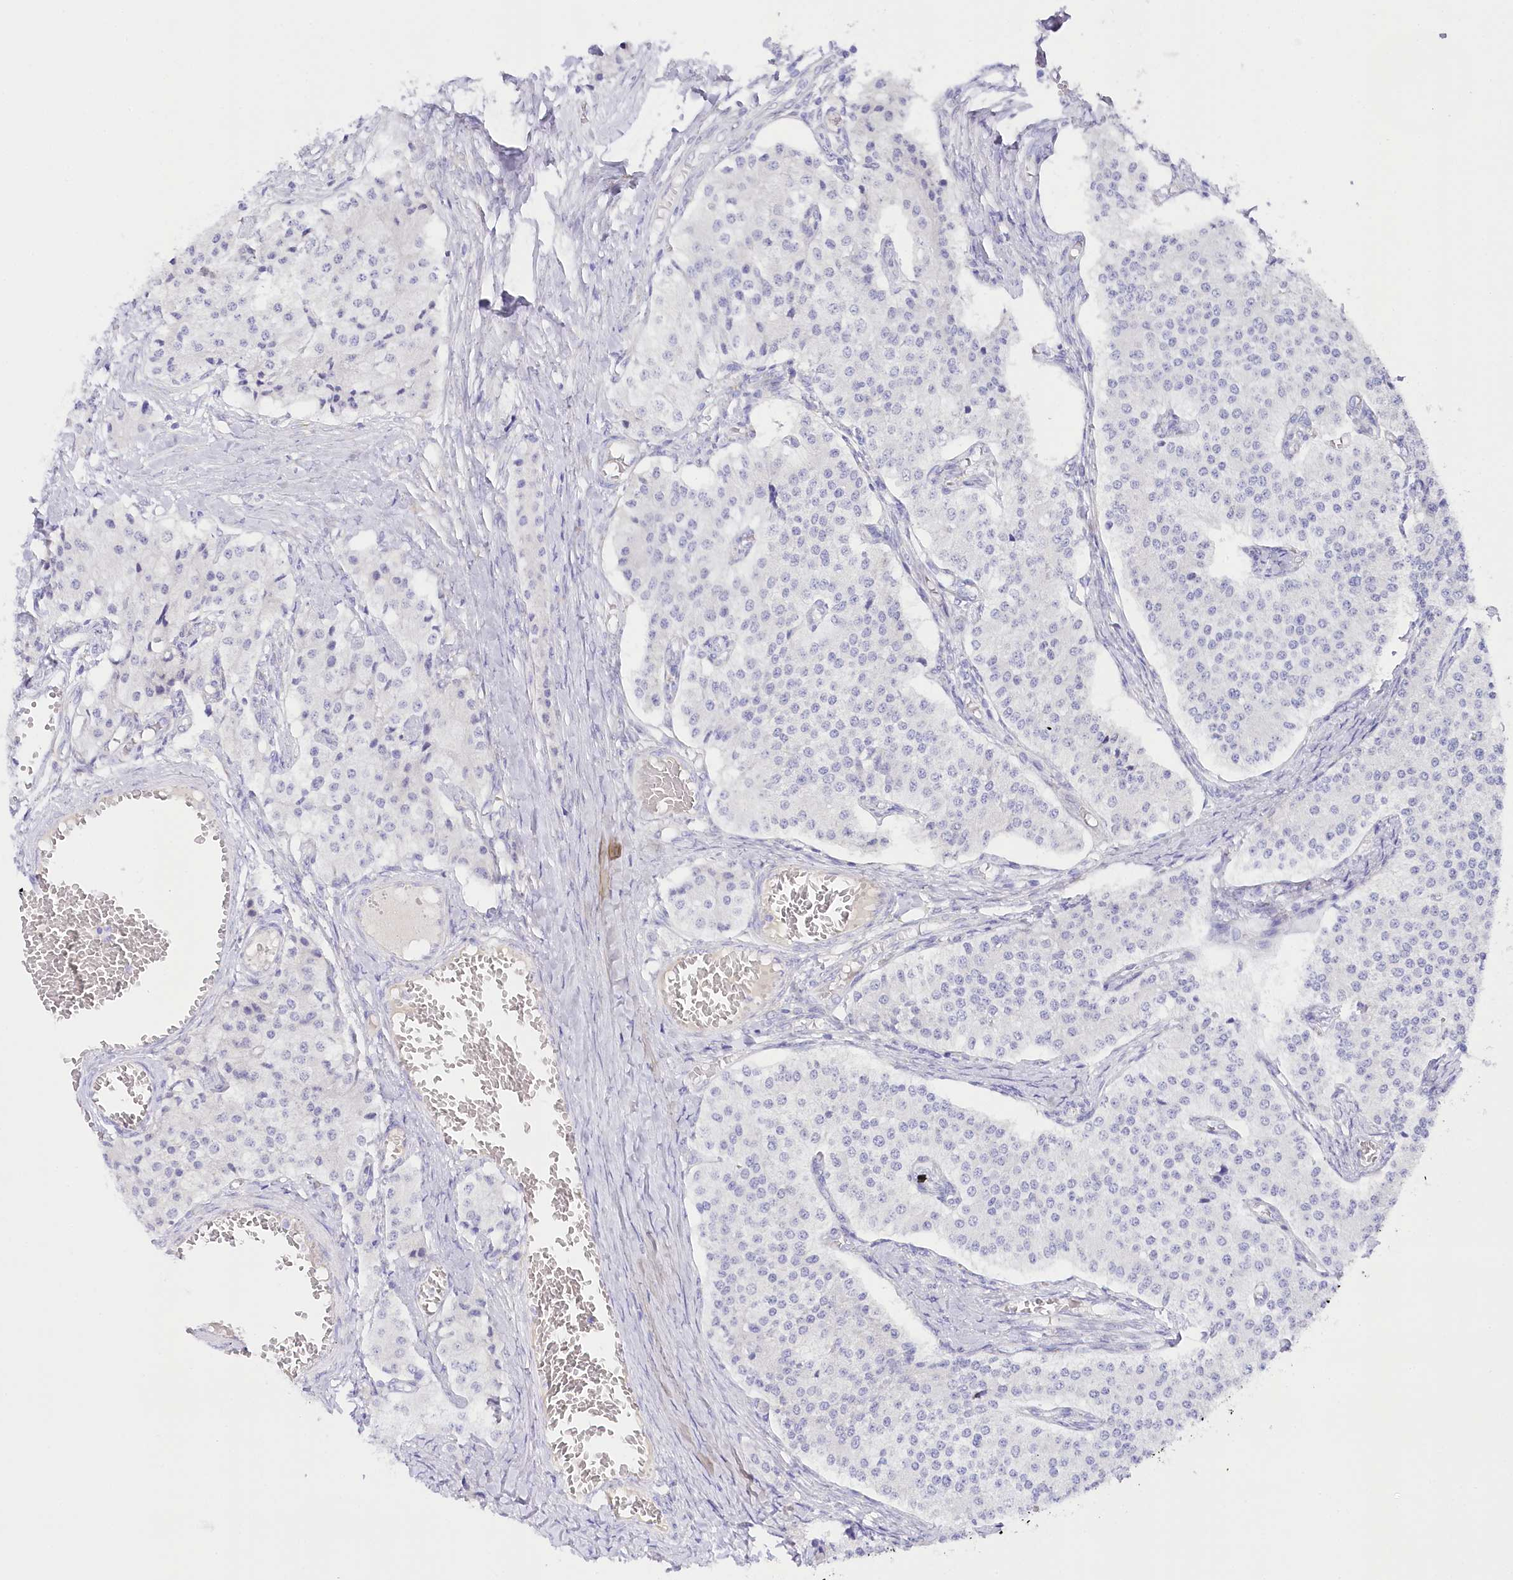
{"staining": {"intensity": "negative", "quantity": "none", "location": "none"}, "tissue": "carcinoid", "cell_type": "Tumor cells", "image_type": "cancer", "snomed": [{"axis": "morphology", "description": "Carcinoid, malignant, NOS"}, {"axis": "topography", "description": "Colon"}], "caption": "A photomicrograph of carcinoid stained for a protein reveals no brown staining in tumor cells.", "gene": "CSN3", "patient": {"sex": "female", "age": 52}}